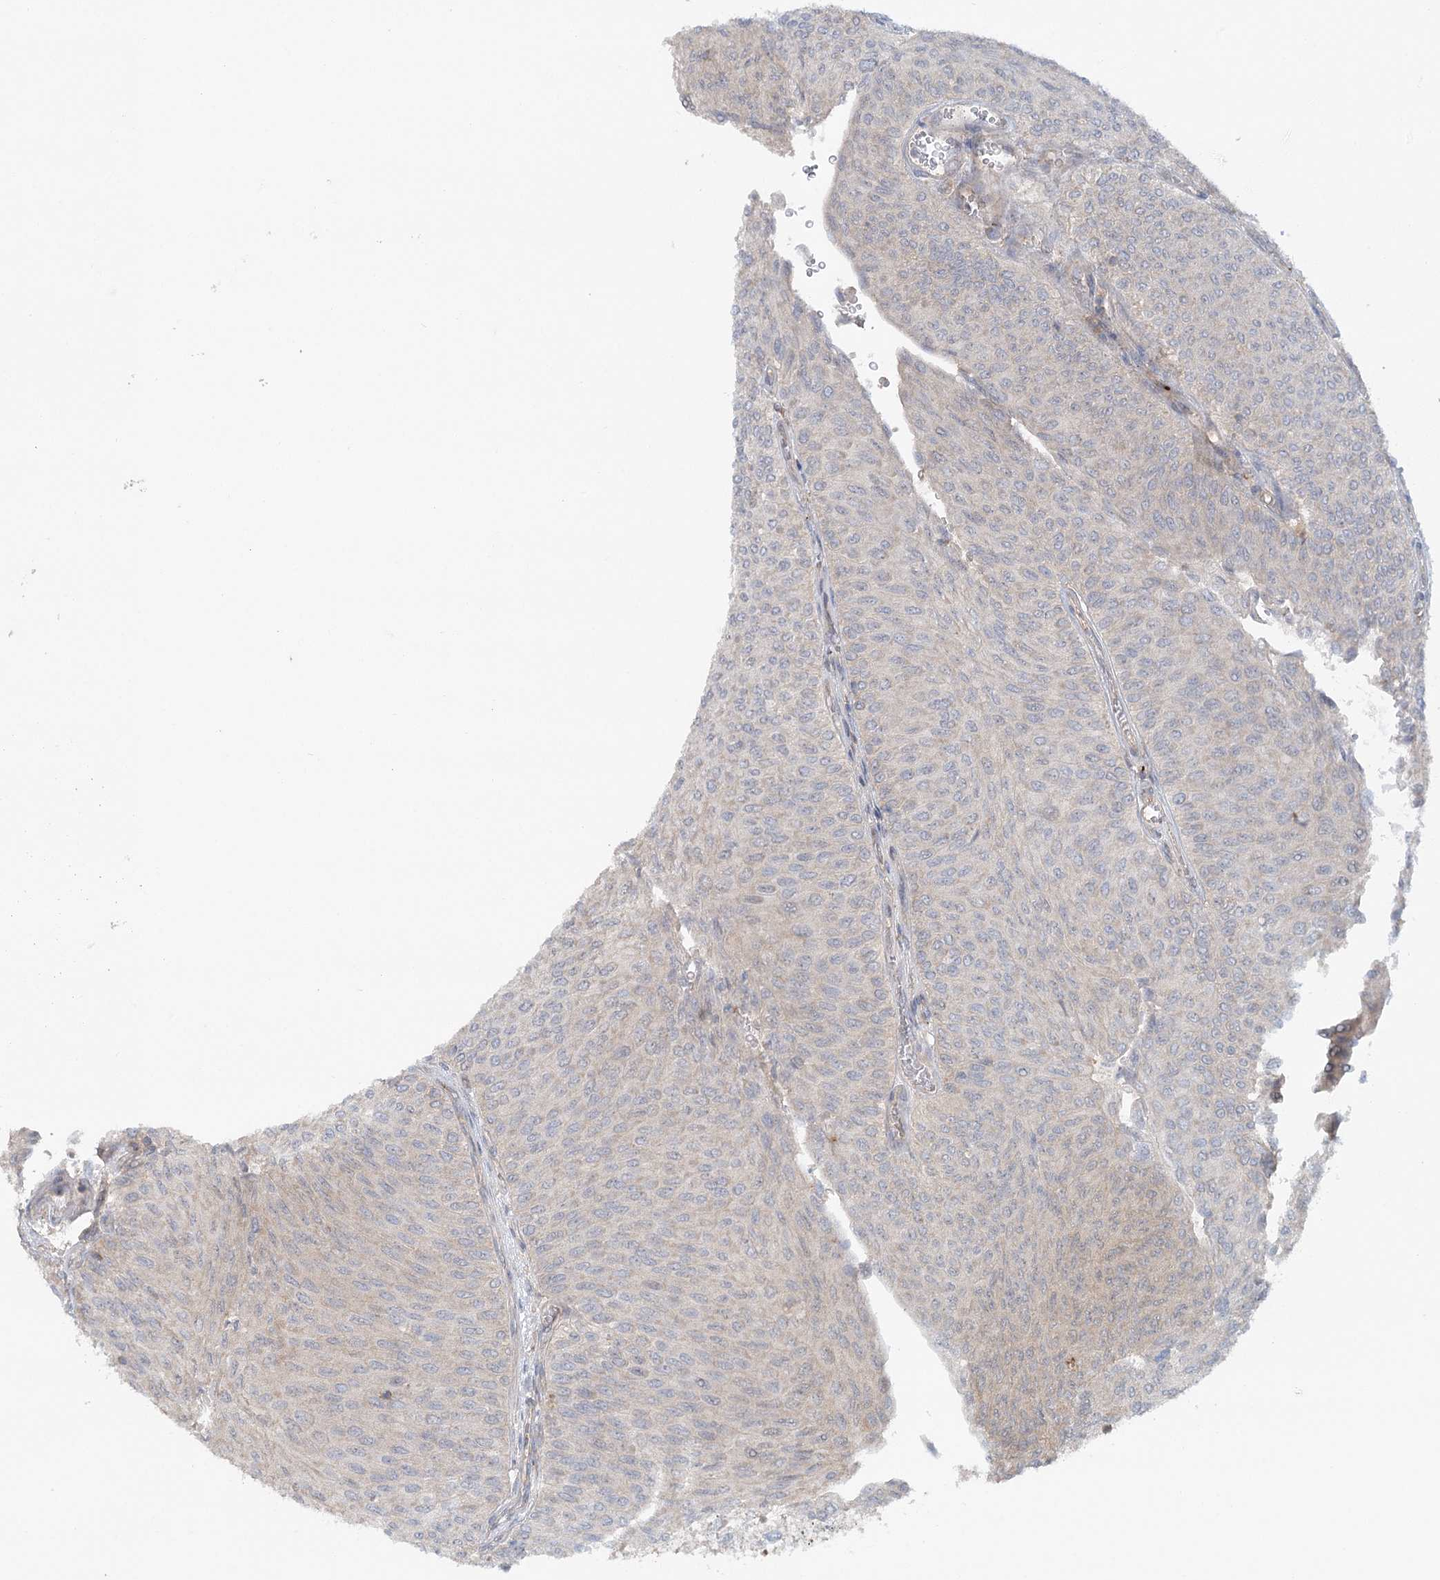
{"staining": {"intensity": "weak", "quantity": "<25%", "location": "cytoplasmic/membranous"}, "tissue": "urothelial cancer", "cell_type": "Tumor cells", "image_type": "cancer", "snomed": [{"axis": "morphology", "description": "Urothelial carcinoma, Low grade"}, {"axis": "topography", "description": "Urinary bladder"}], "caption": "This is a histopathology image of immunohistochemistry staining of low-grade urothelial carcinoma, which shows no expression in tumor cells. (Brightfield microscopy of DAB immunohistochemistry at high magnification).", "gene": "GBE1", "patient": {"sex": "male", "age": 78}}